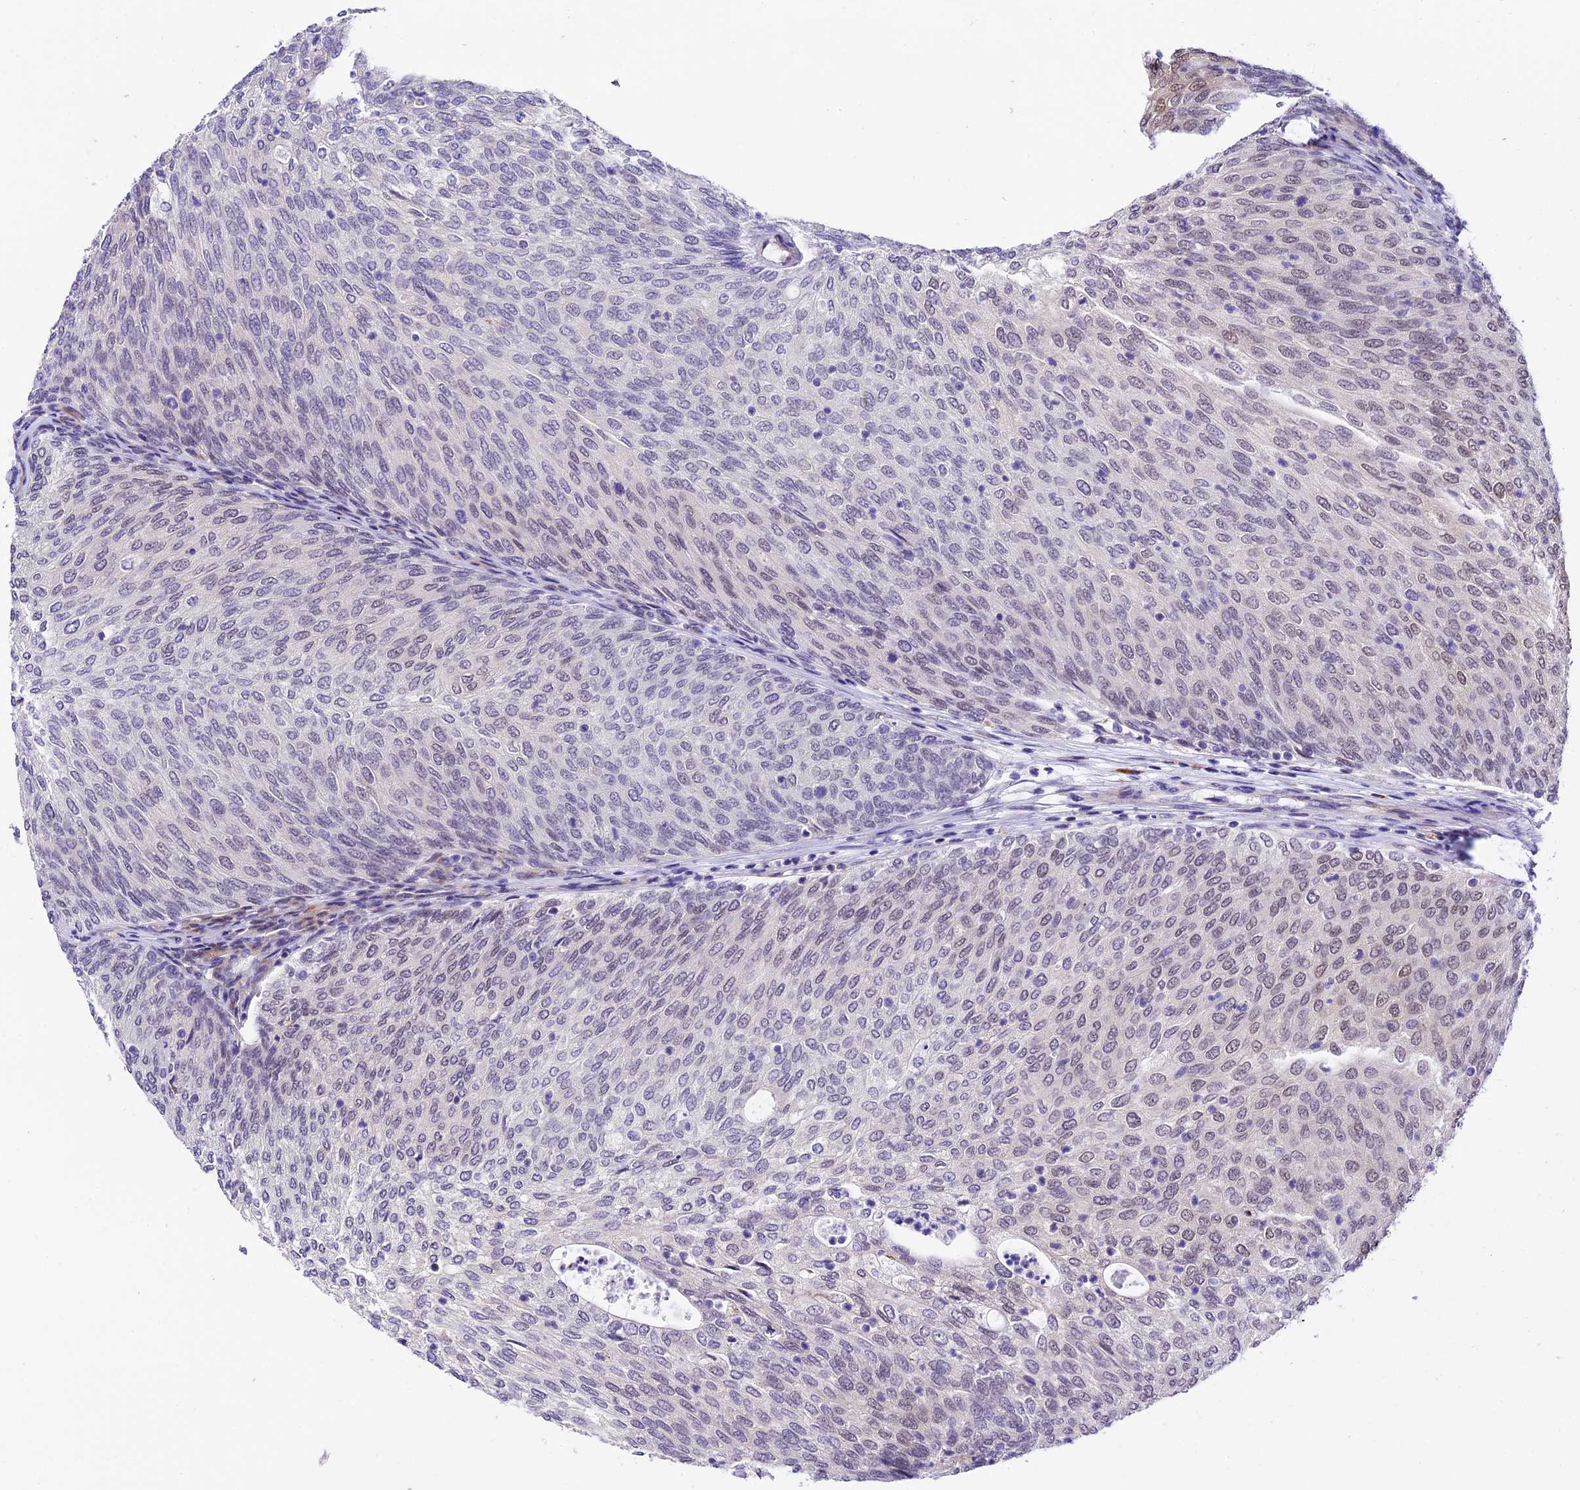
{"staining": {"intensity": "weak", "quantity": "<25%", "location": "nuclear"}, "tissue": "urothelial cancer", "cell_type": "Tumor cells", "image_type": "cancer", "snomed": [{"axis": "morphology", "description": "Urothelial carcinoma, Low grade"}, {"axis": "topography", "description": "Urinary bladder"}], "caption": "Immunohistochemical staining of human low-grade urothelial carcinoma shows no significant staining in tumor cells.", "gene": "FBXO45", "patient": {"sex": "female", "age": 79}}